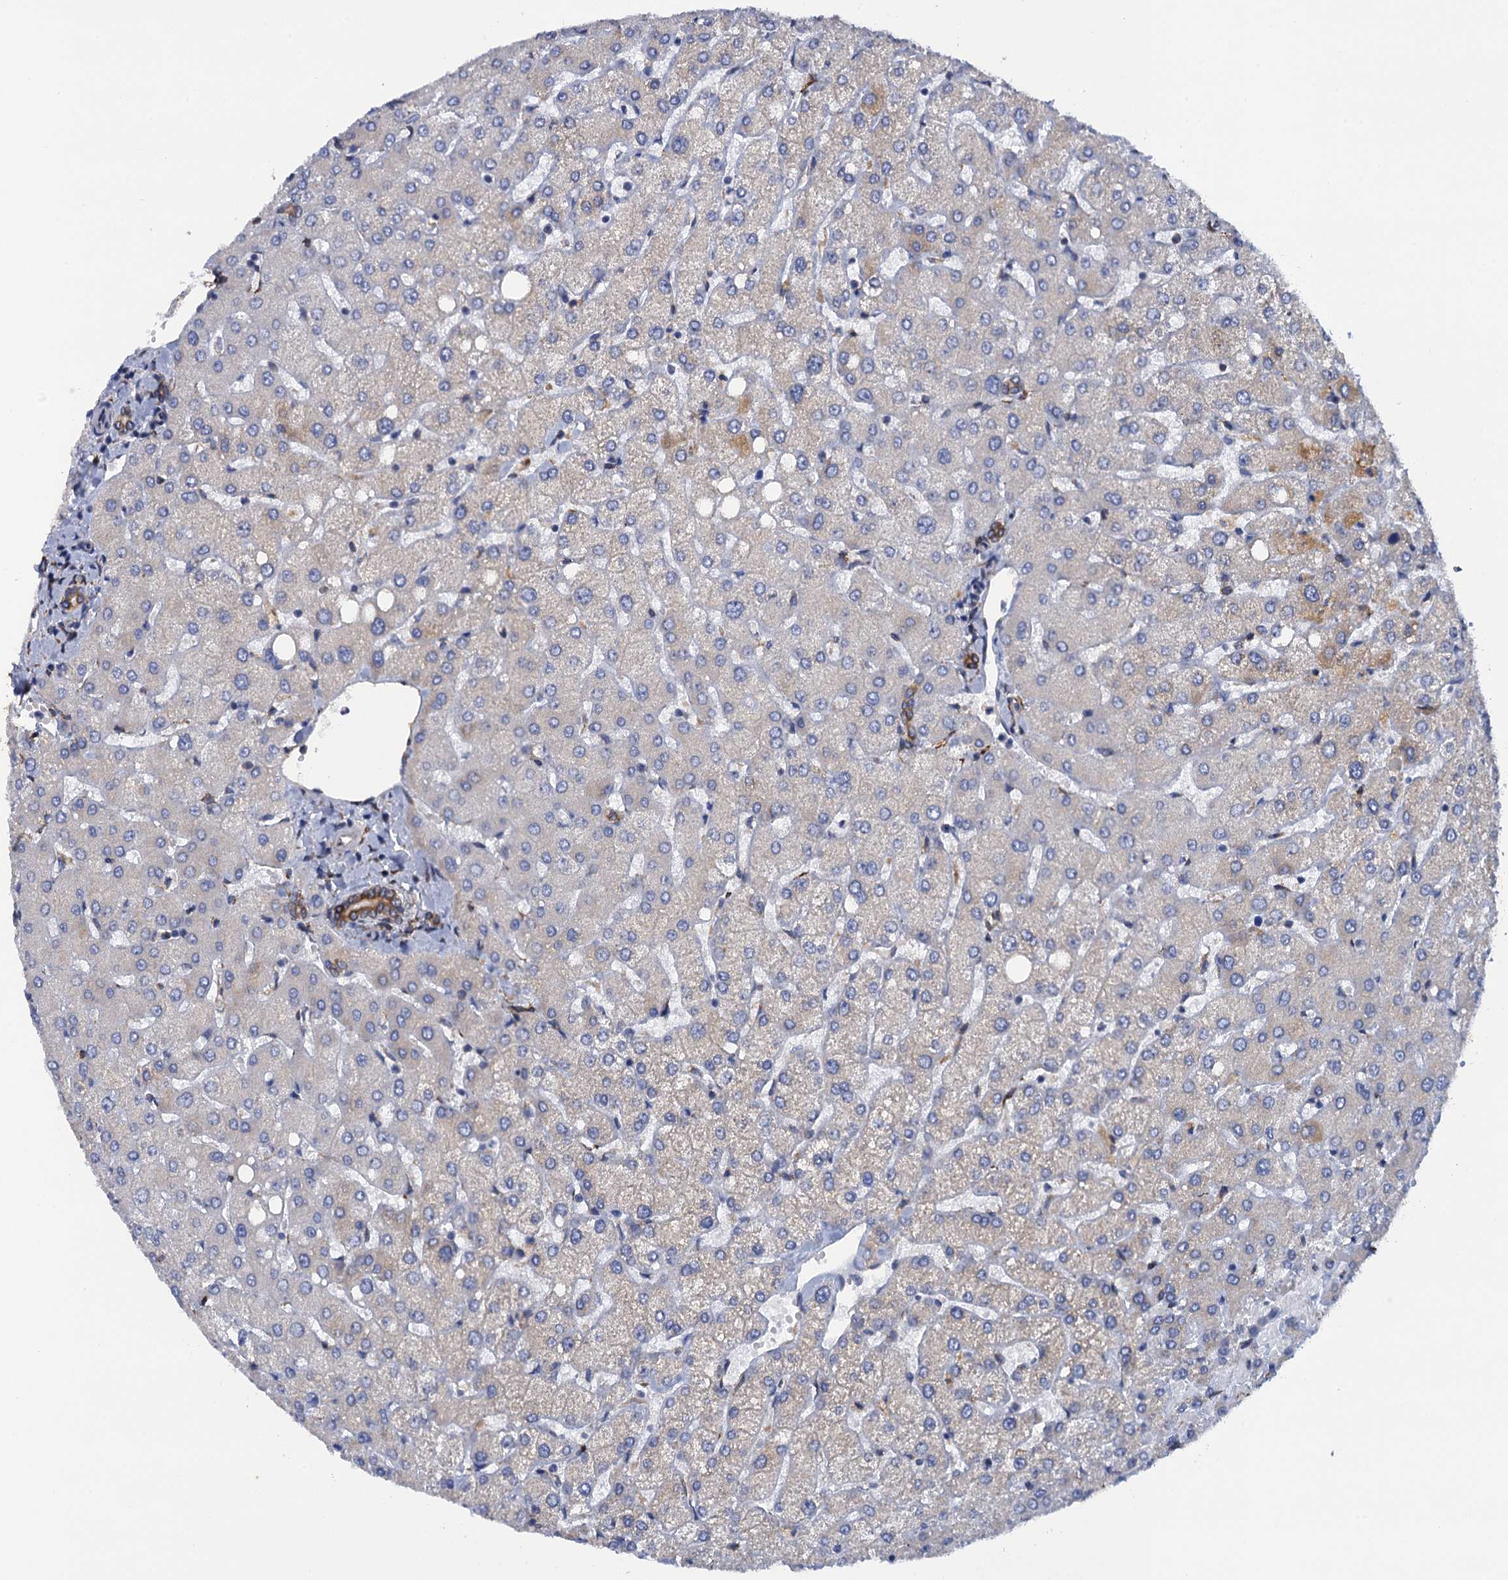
{"staining": {"intensity": "strong", "quantity": ">75%", "location": "cytoplasmic/membranous"}, "tissue": "liver", "cell_type": "Cholangiocytes", "image_type": "normal", "snomed": [{"axis": "morphology", "description": "Normal tissue, NOS"}, {"axis": "topography", "description": "Liver"}], "caption": "Immunohistochemistry (DAB) staining of unremarkable human liver demonstrates strong cytoplasmic/membranous protein expression in approximately >75% of cholangiocytes. (Brightfield microscopy of DAB IHC at high magnification).", "gene": "POGLUT3", "patient": {"sex": "female", "age": 54}}